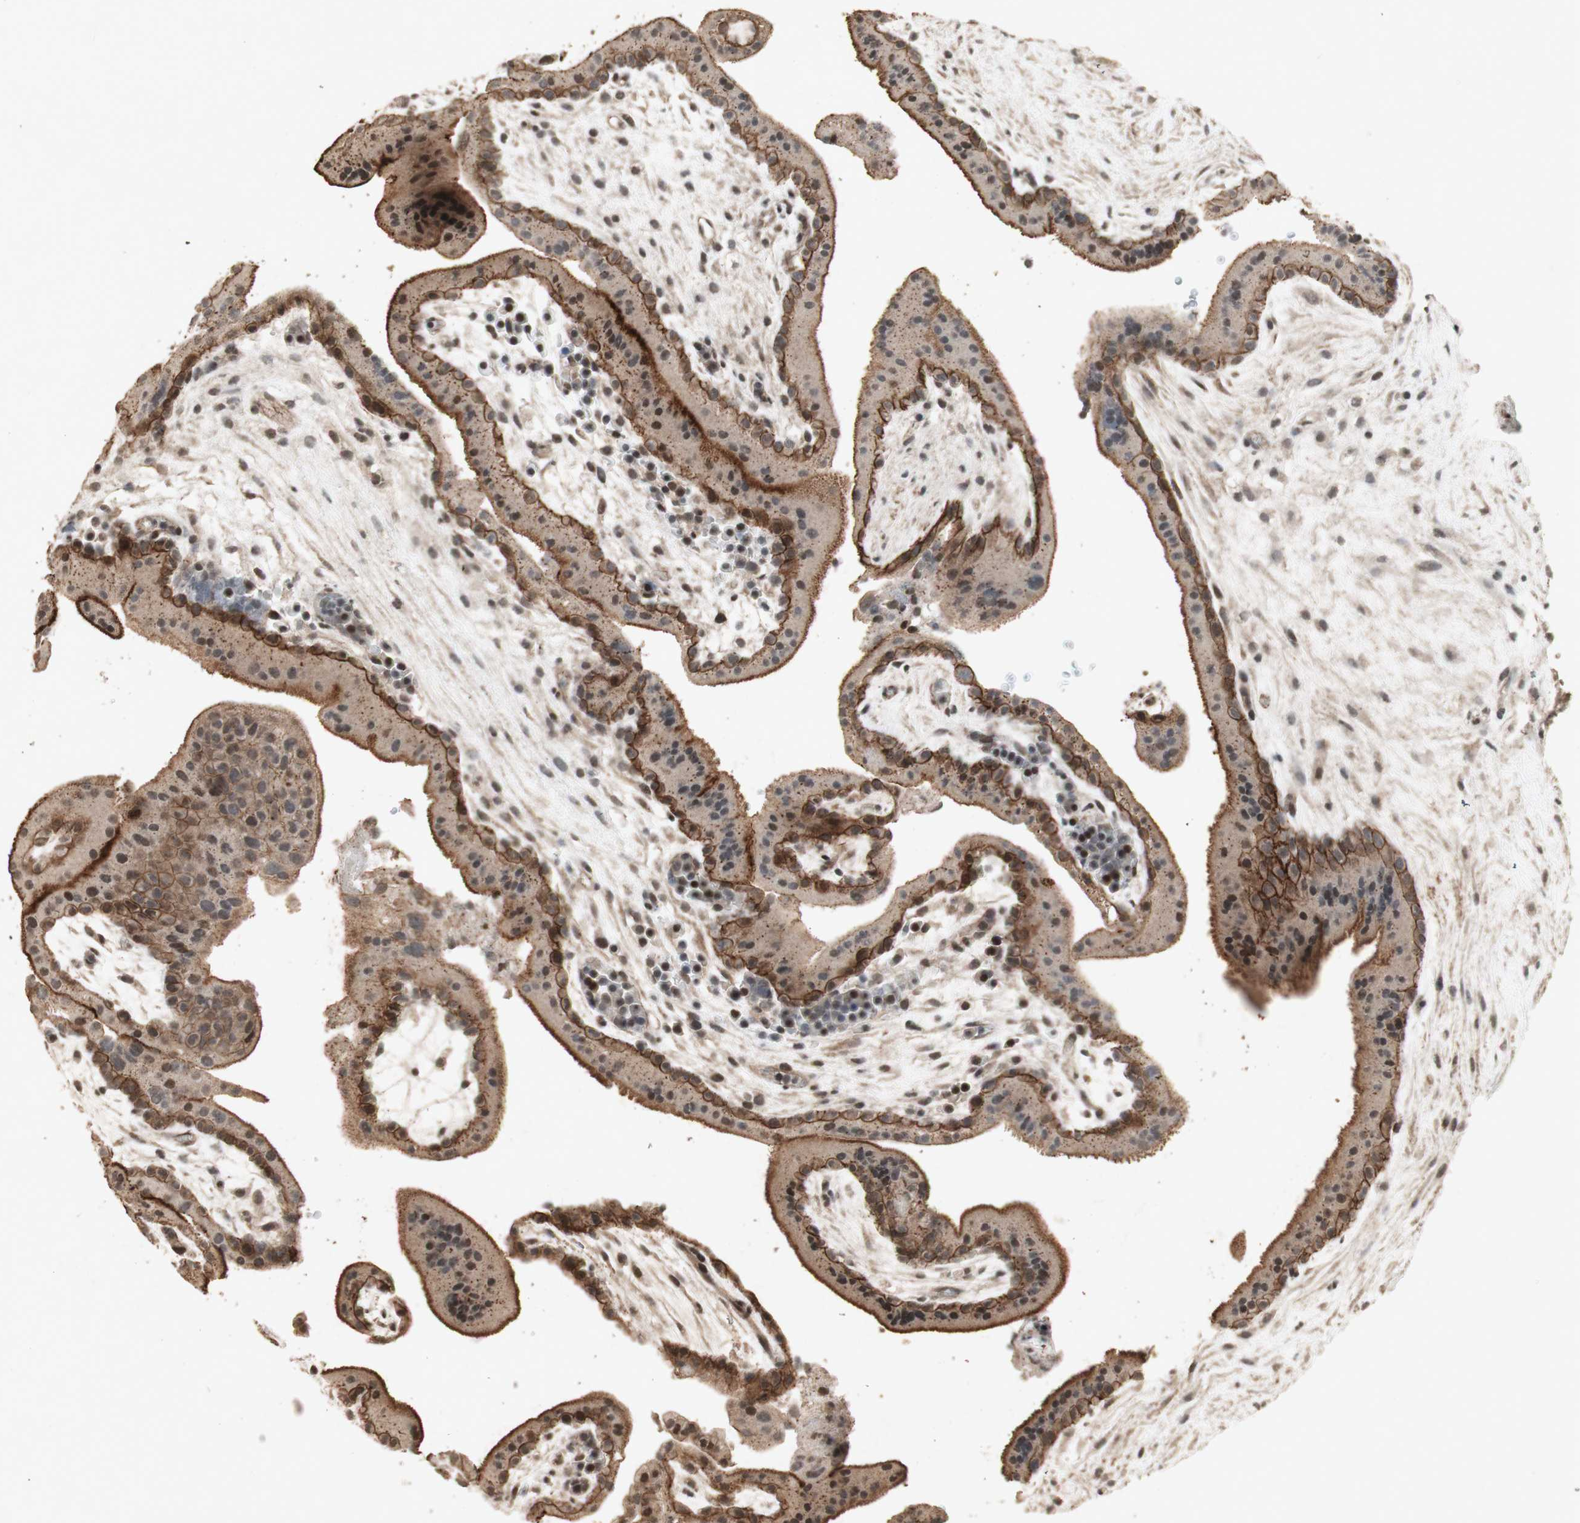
{"staining": {"intensity": "moderate", "quantity": ">75%", "location": "cytoplasmic/membranous"}, "tissue": "placenta", "cell_type": "Trophoblastic cells", "image_type": "normal", "snomed": [{"axis": "morphology", "description": "Normal tissue, NOS"}, {"axis": "topography", "description": "Placenta"}], "caption": "An image of human placenta stained for a protein shows moderate cytoplasmic/membranous brown staining in trophoblastic cells.", "gene": "PLXNA1", "patient": {"sex": "female", "age": 19}}